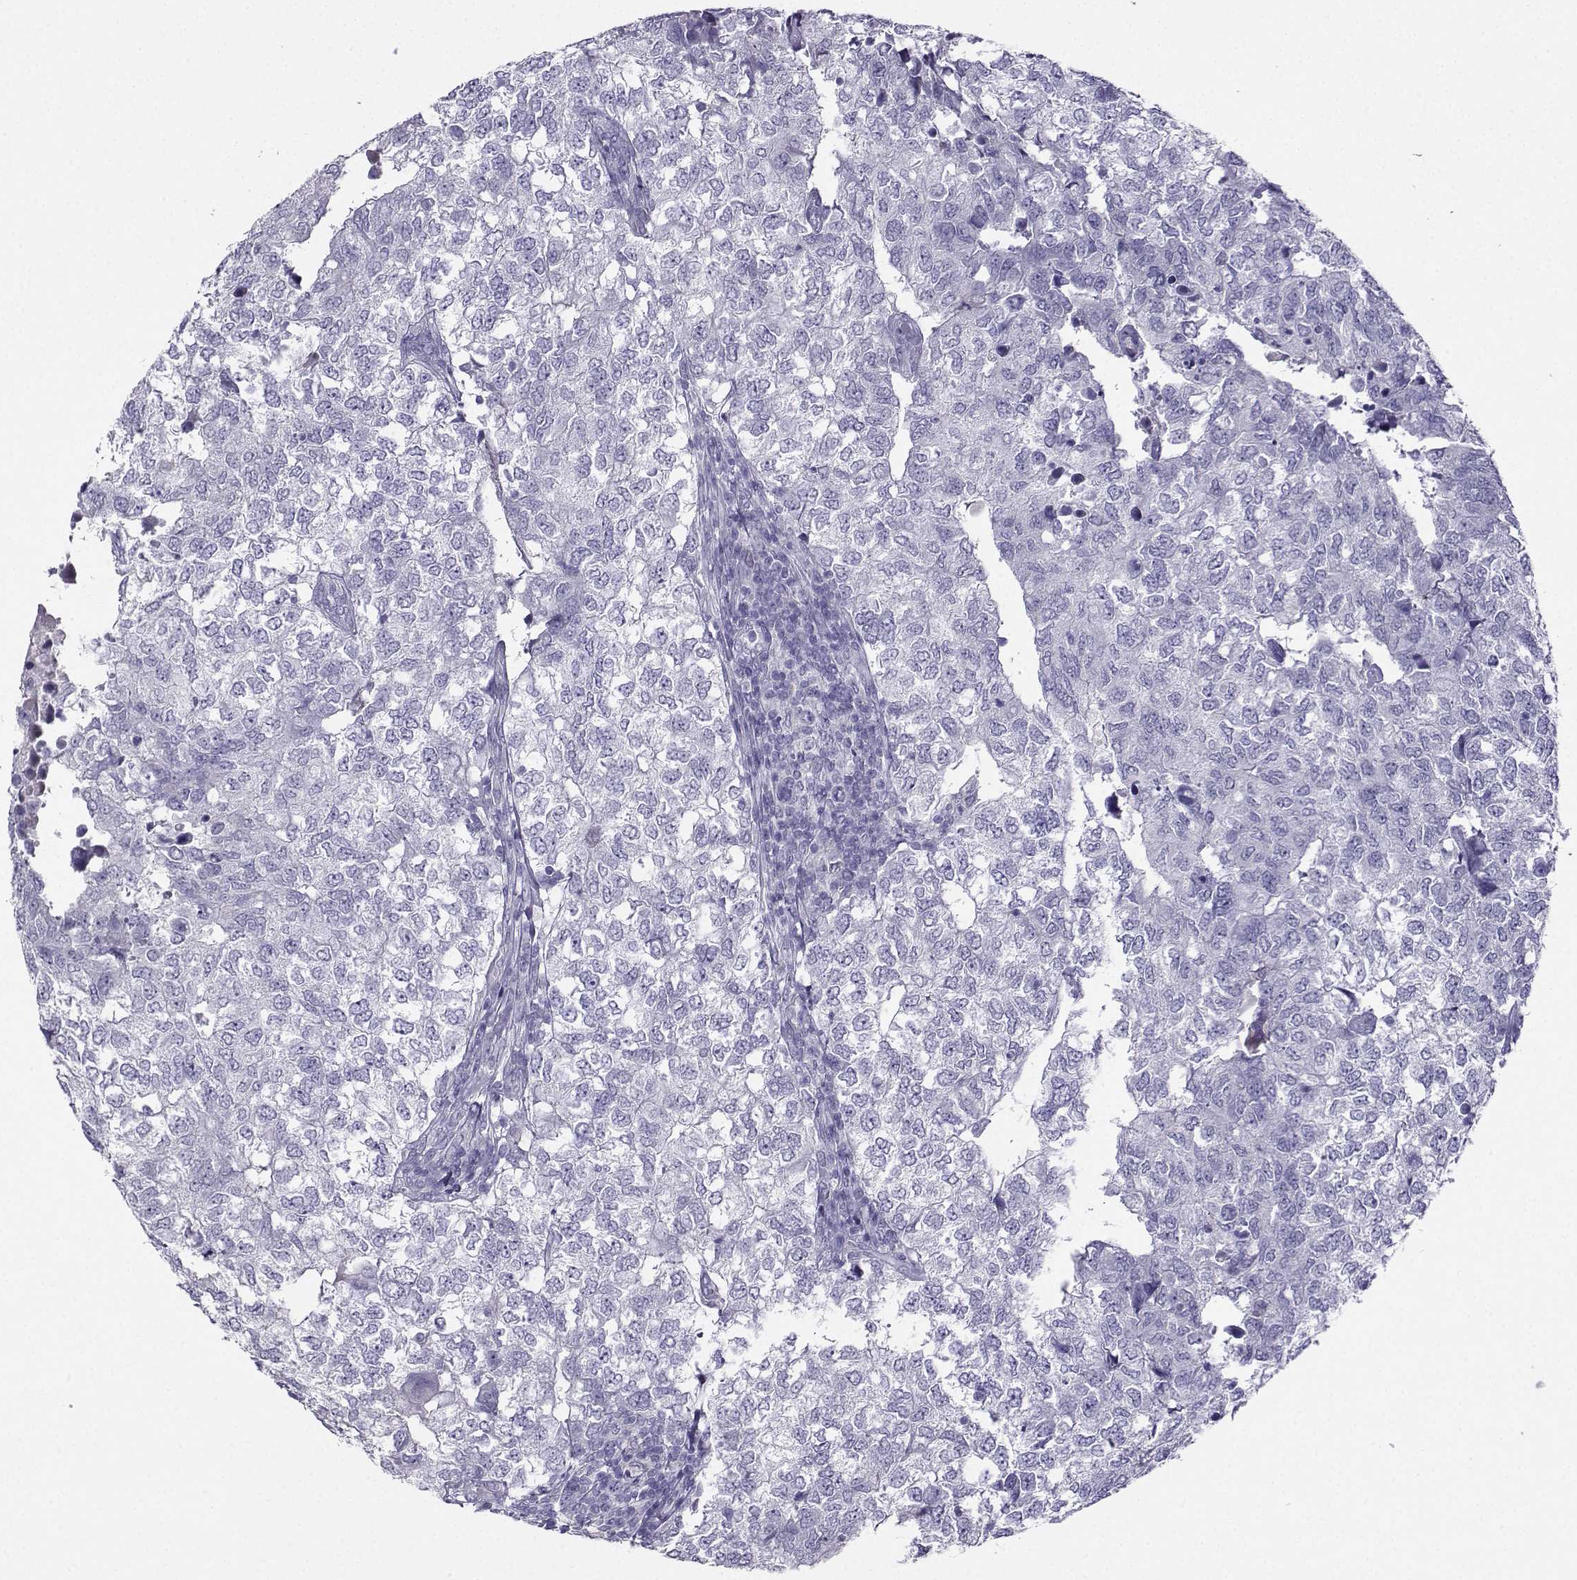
{"staining": {"intensity": "negative", "quantity": "none", "location": "none"}, "tissue": "breast cancer", "cell_type": "Tumor cells", "image_type": "cancer", "snomed": [{"axis": "morphology", "description": "Duct carcinoma"}, {"axis": "topography", "description": "Breast"}], "caption": "The photomicrograph shows no significant expression in tumor cells of breast cancer.", "gene": "FBXO24", "patient": {"sex": "female", "age": 30}}